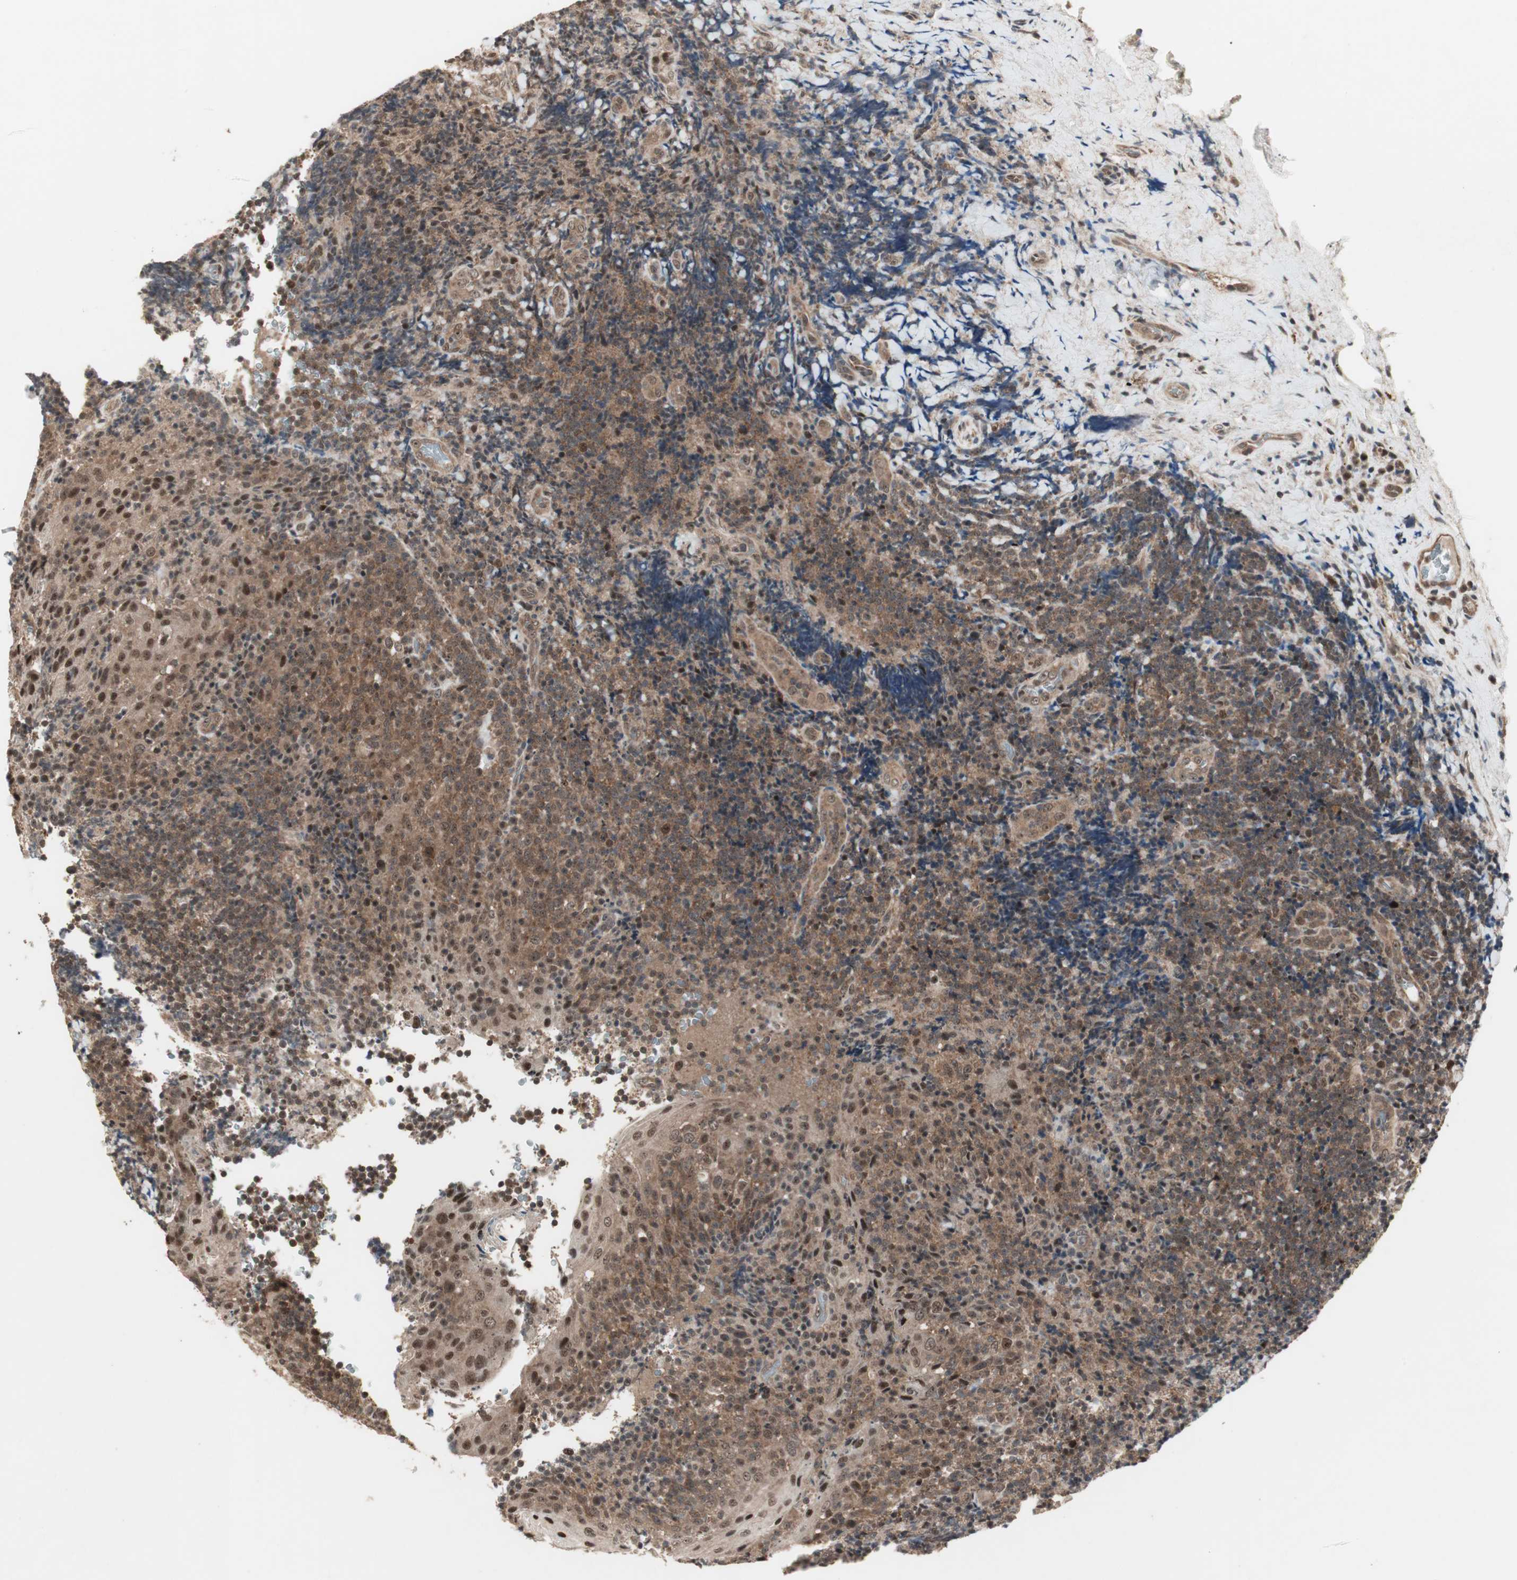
{"staining": {"intensity": "moderate", "quantity": ">75%", "location": "cytoplasmic/membranous,nuclear"}, "tissue": "lymphoma", "cell_type": "Tumor cells", "image_type": "cancer", "snomed": [{"axis": "morphology", "description": "Malignant lymphoma, non-Hodgkin's type, High grade"}, {"axis": "topography", "description": "Tonsil"}], "caption": "High-grade malignant lymphoma, non-Hodgkin's type stained with a protein marker displays moderate staining in tumor cells.", "gene": "CSNK2B", "patient": {"sex": "female", "age": 36}}